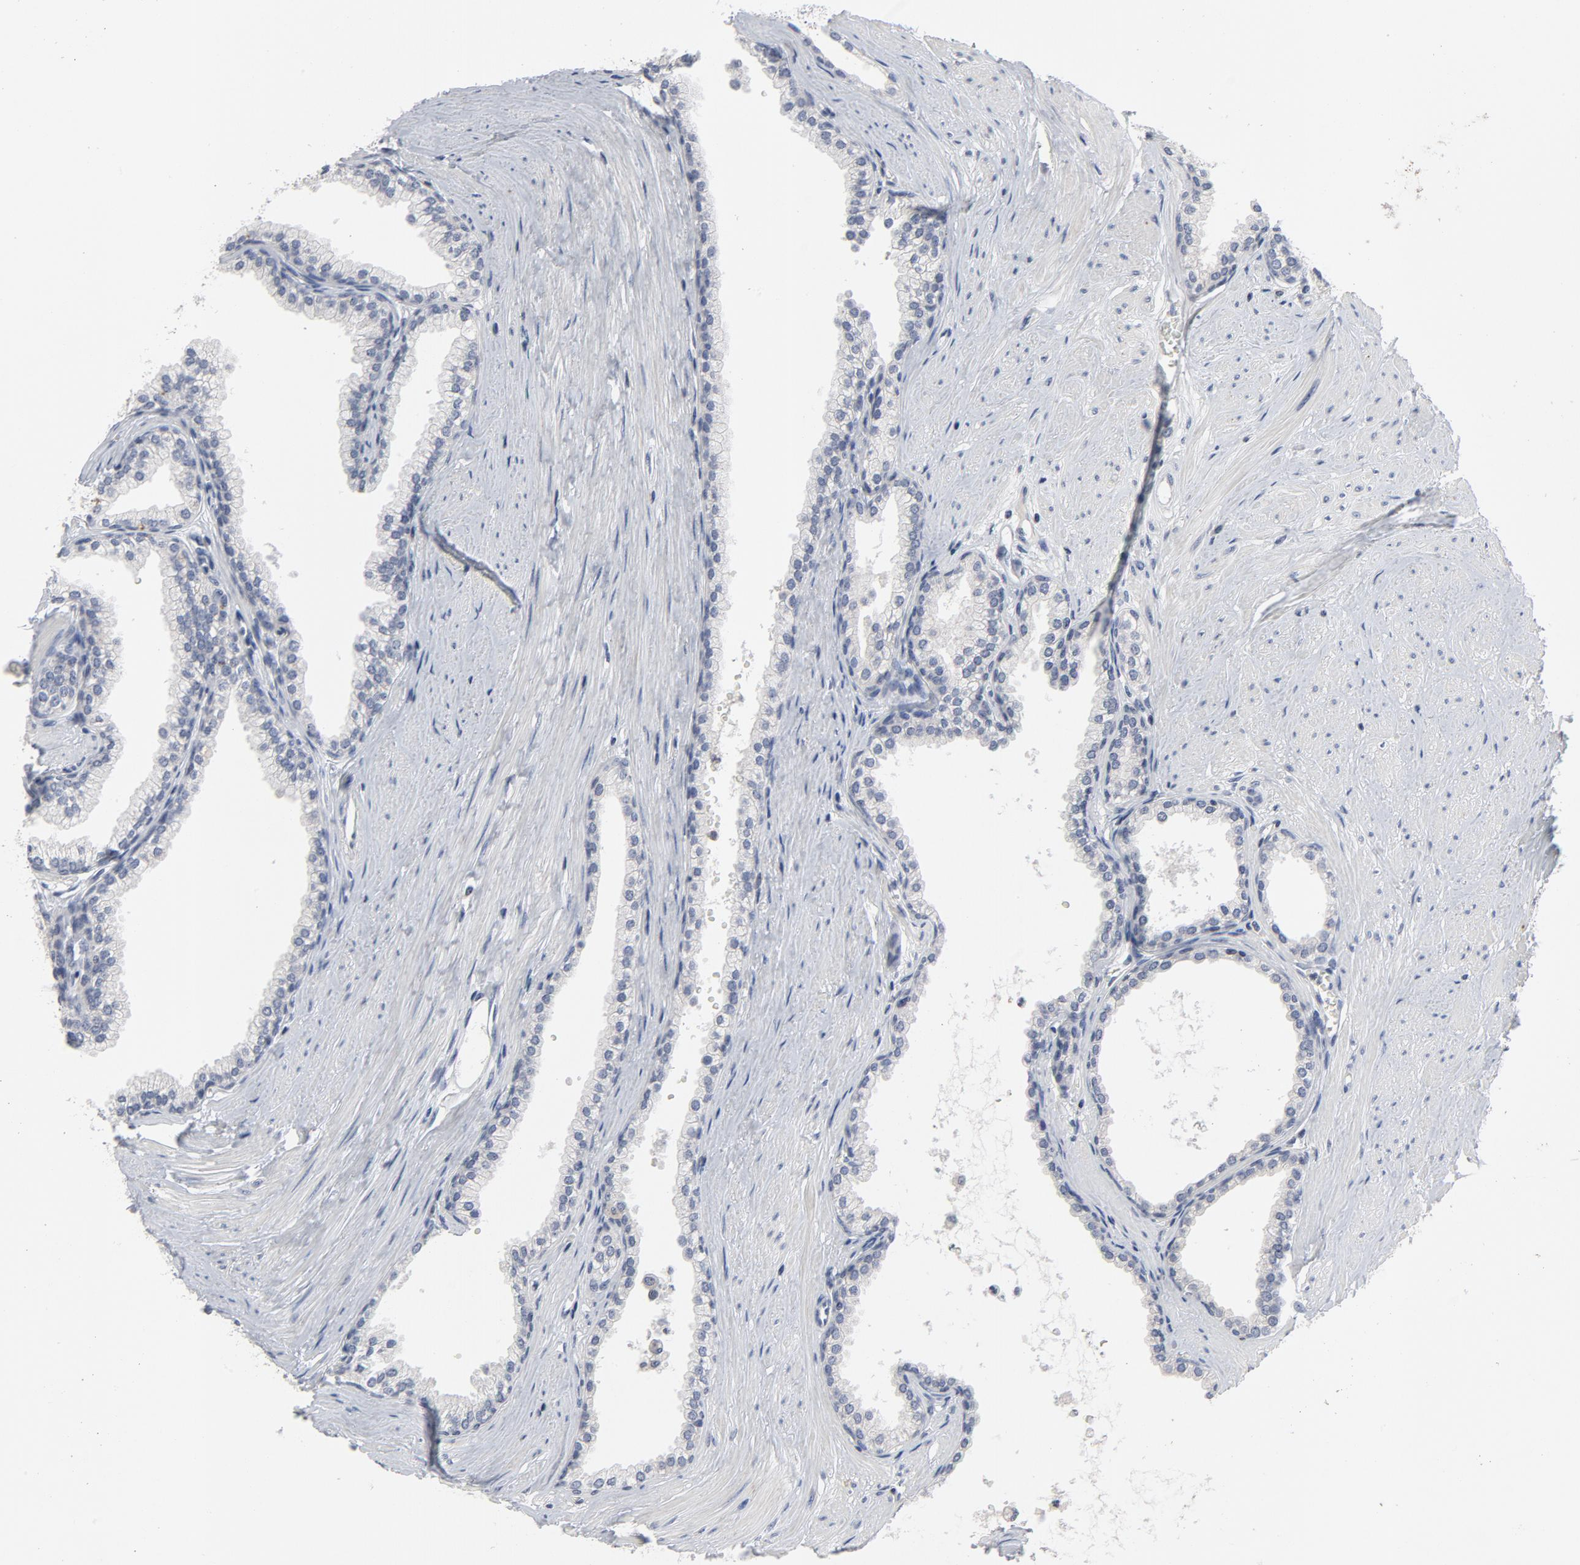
{"staining": {"intensity": "negative", "quantity": "none", "location": "none"}, "tissue": "prostate", "cell_type": "Glandular cells", "image_type": "normal", "snomed": [{"axis": "morphology", "description": "Normal tissue, NOS"}, {"axis": "topography", "description": "Prostate"}], "caption": "Immunohistochemical staining of unremarkable human prostate exhibits no significant positivity in glandular cells. (Immunohistochemistry (ihc), brightfield microscopy, high magnification).", "gene": "TCL1A", "patient": {"sex": "male", "age": 64}}